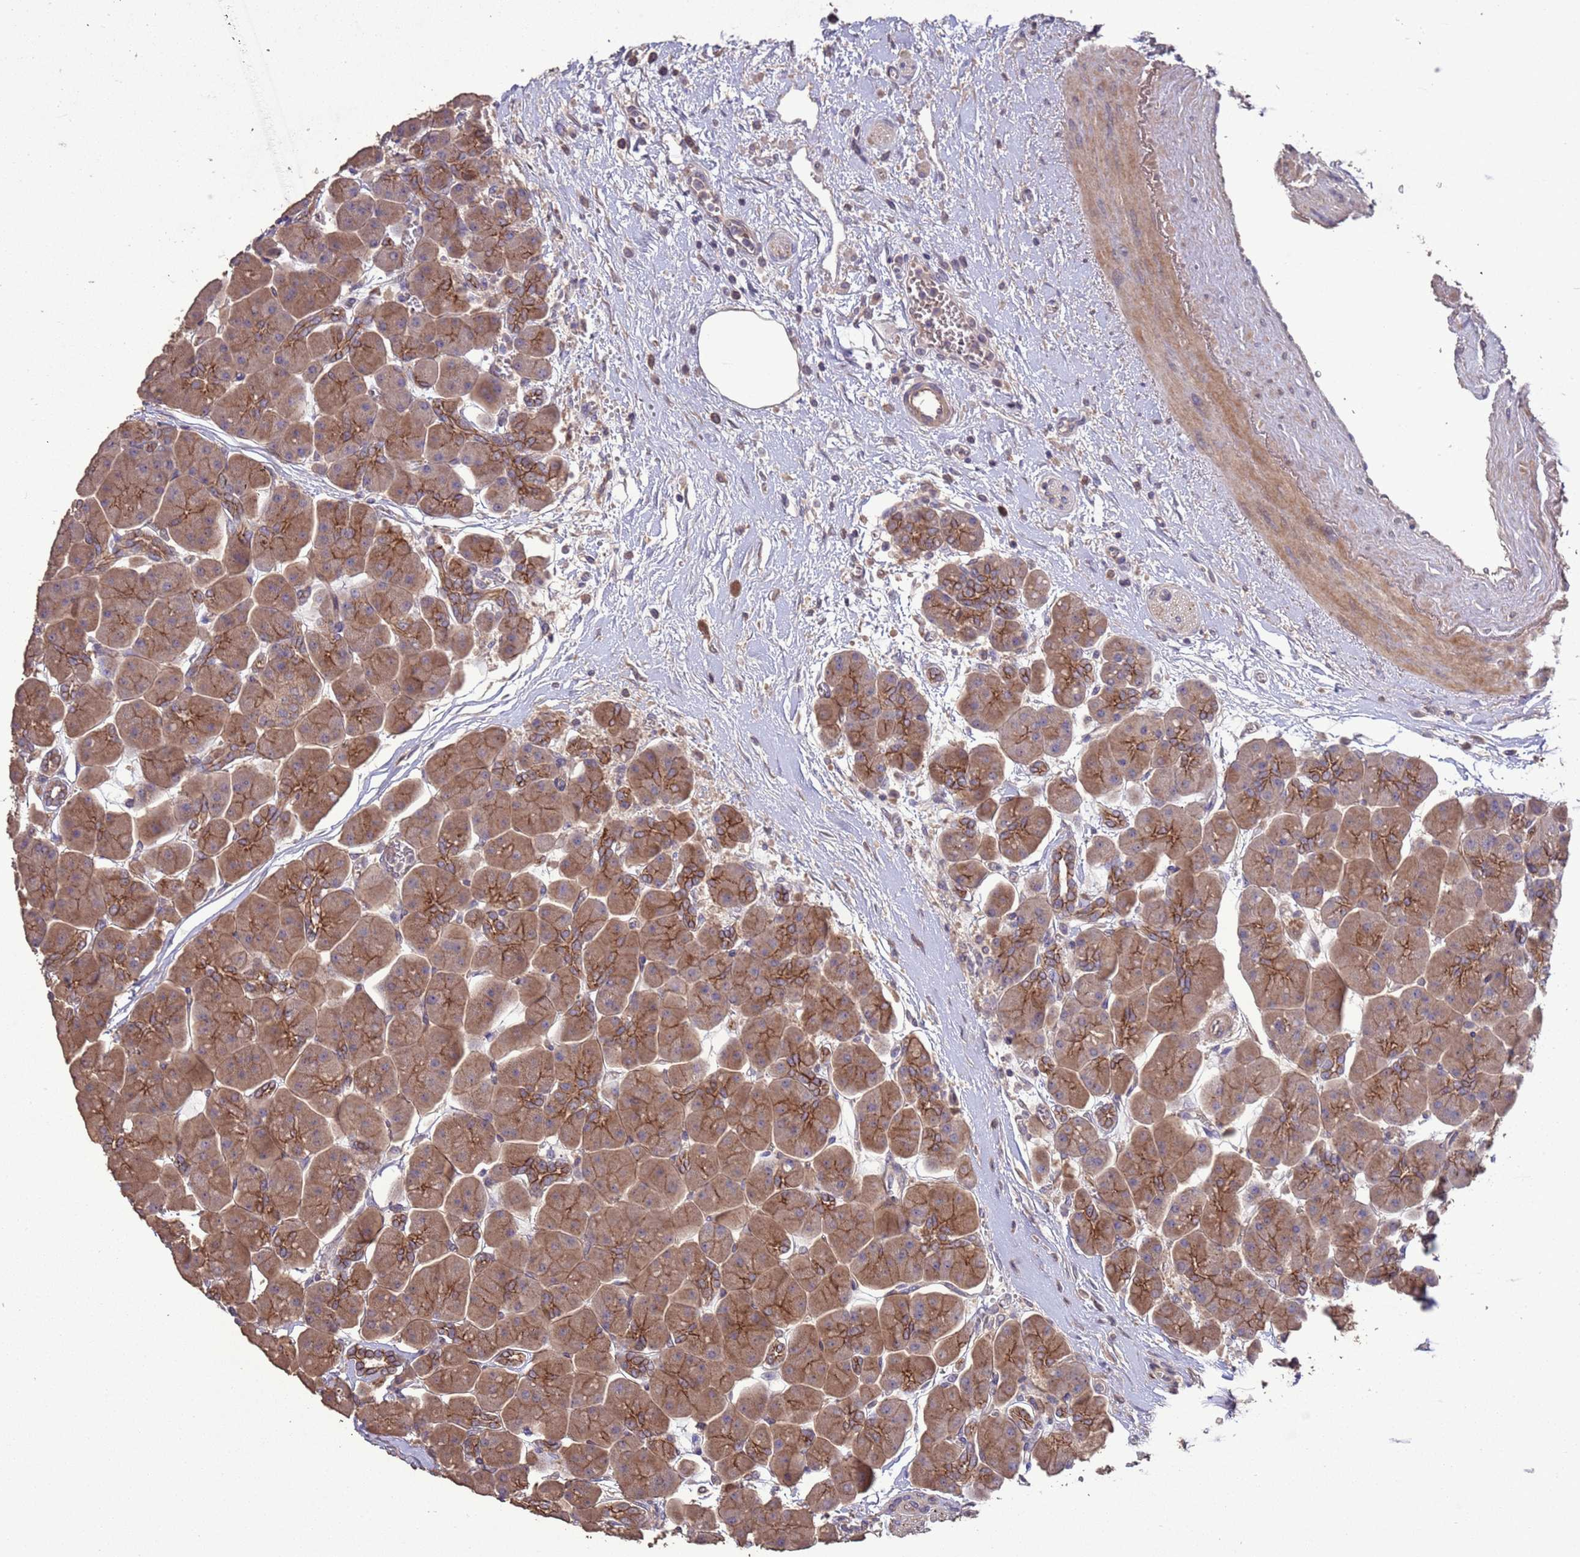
{"staining": {"intensity": "strong", "quantity": ">75%", "location": "cytoplasmic/membranous"}, "tissue": "pancreas", "cell_type": "Exocrine glandular cells", "image_type": "normal", "snomed": [{"axis": "morphology", "description": "Normal tissue, NOS"}, {"axis": "topography", "description": "Pancreas"}], "caption": "About >75% of exocrine glandular cells in normal pancreas display strong cytoplasmic/membranous protein staining as visualized by brown immunohistochemical staining.", "gene": "SLC9B2", "patient": {"sex": "male", "age": 66}}